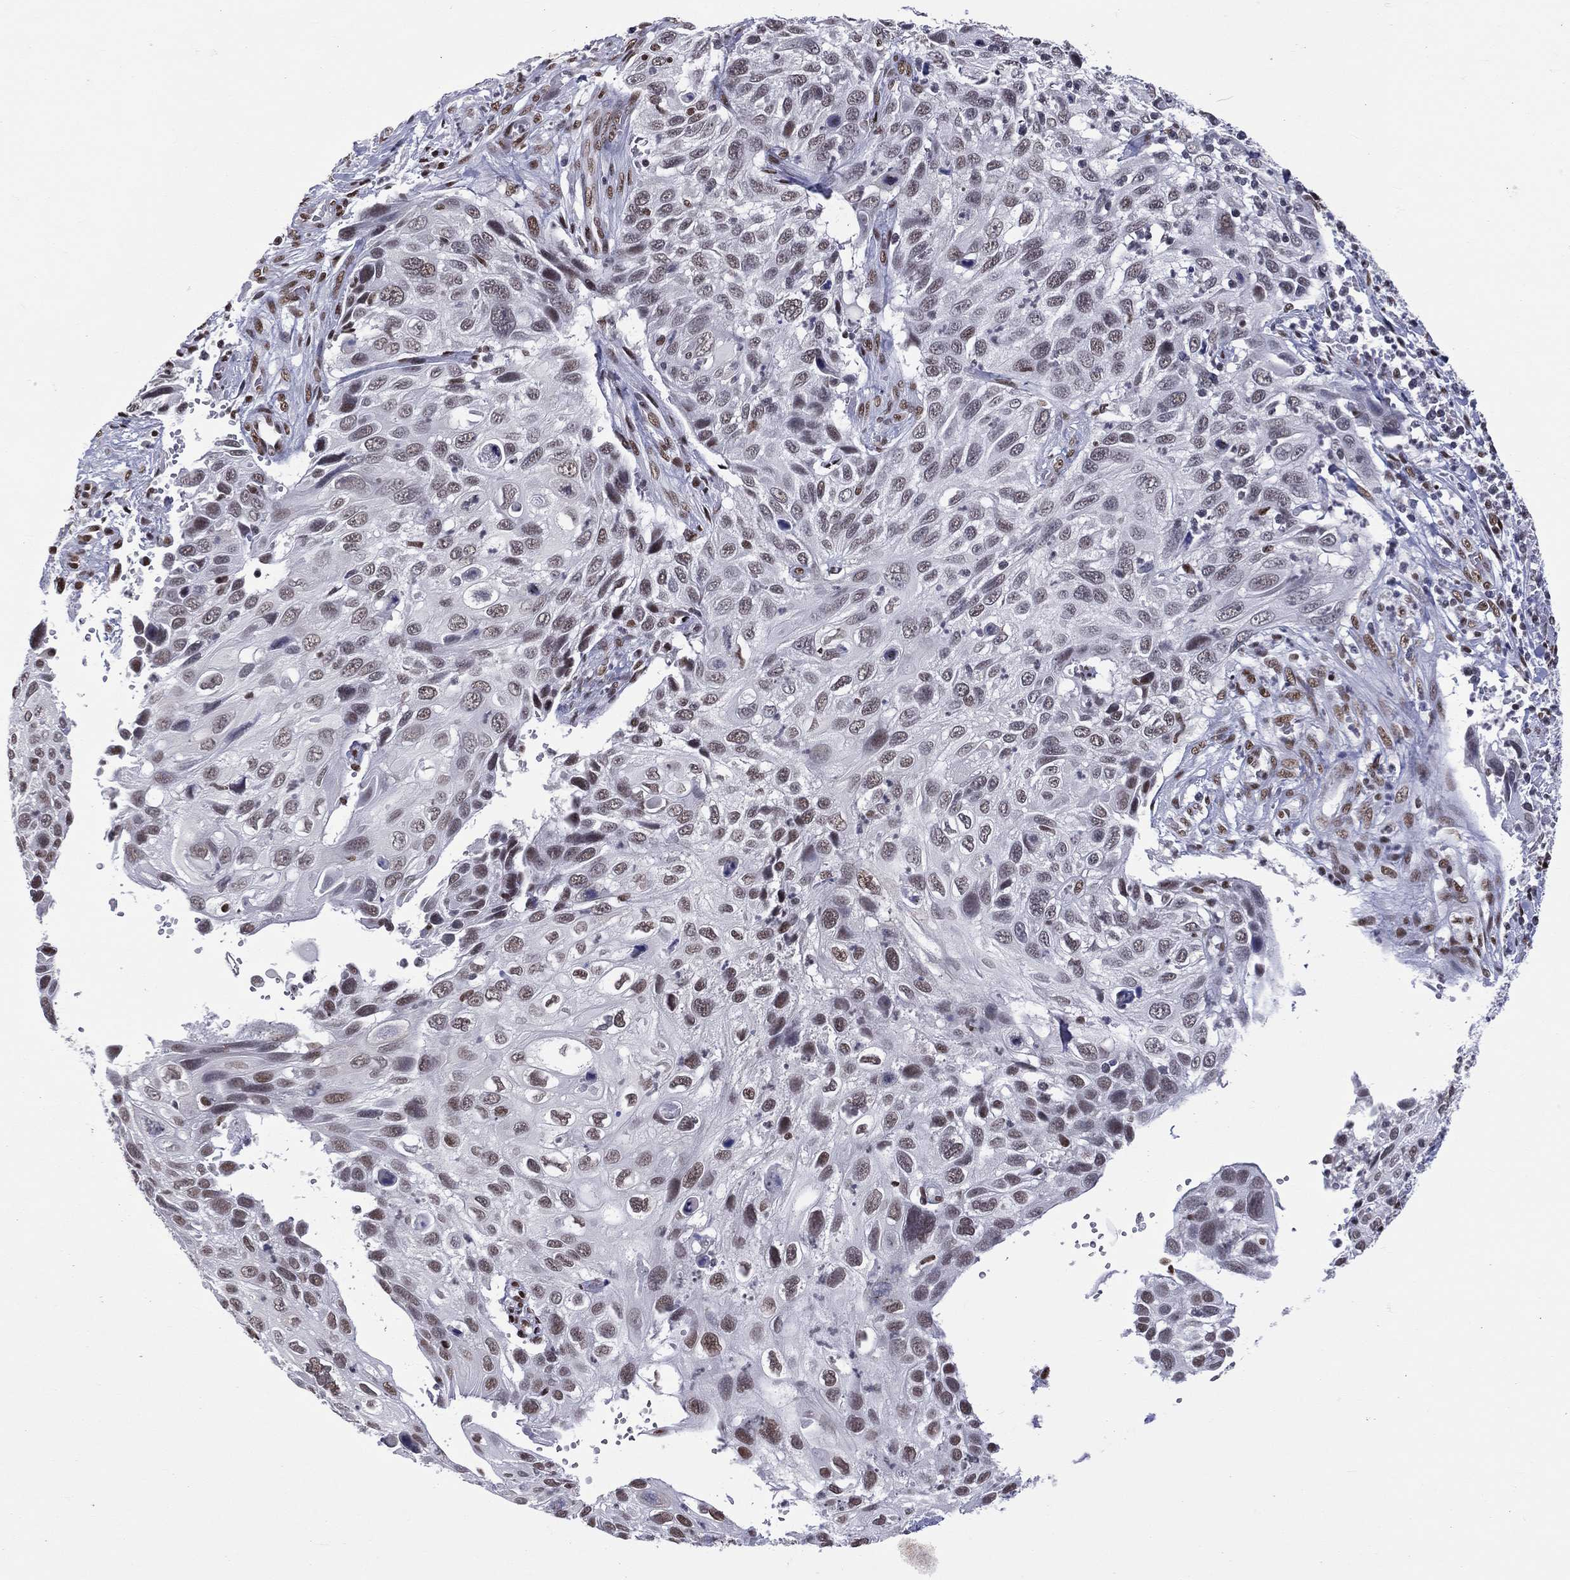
{"staining": {"intensity": "weak", "quantity": "<25%", "location": "nuclear"}, "tissue": "cervical cancer", "cell_type": "Tumor cells", "image_type": "cancer", "snomed": [{"axis": "morphology", "description": "Squamous cell carcinoma, NOS"}, {"axis": "topography", "description": "Cervix"}], "caption": "Tumor cells show no significant expression in cervical squamous cell carcinoma.", "gene": "ZNF7", "patient": {"sex": "female", "age": 70}}